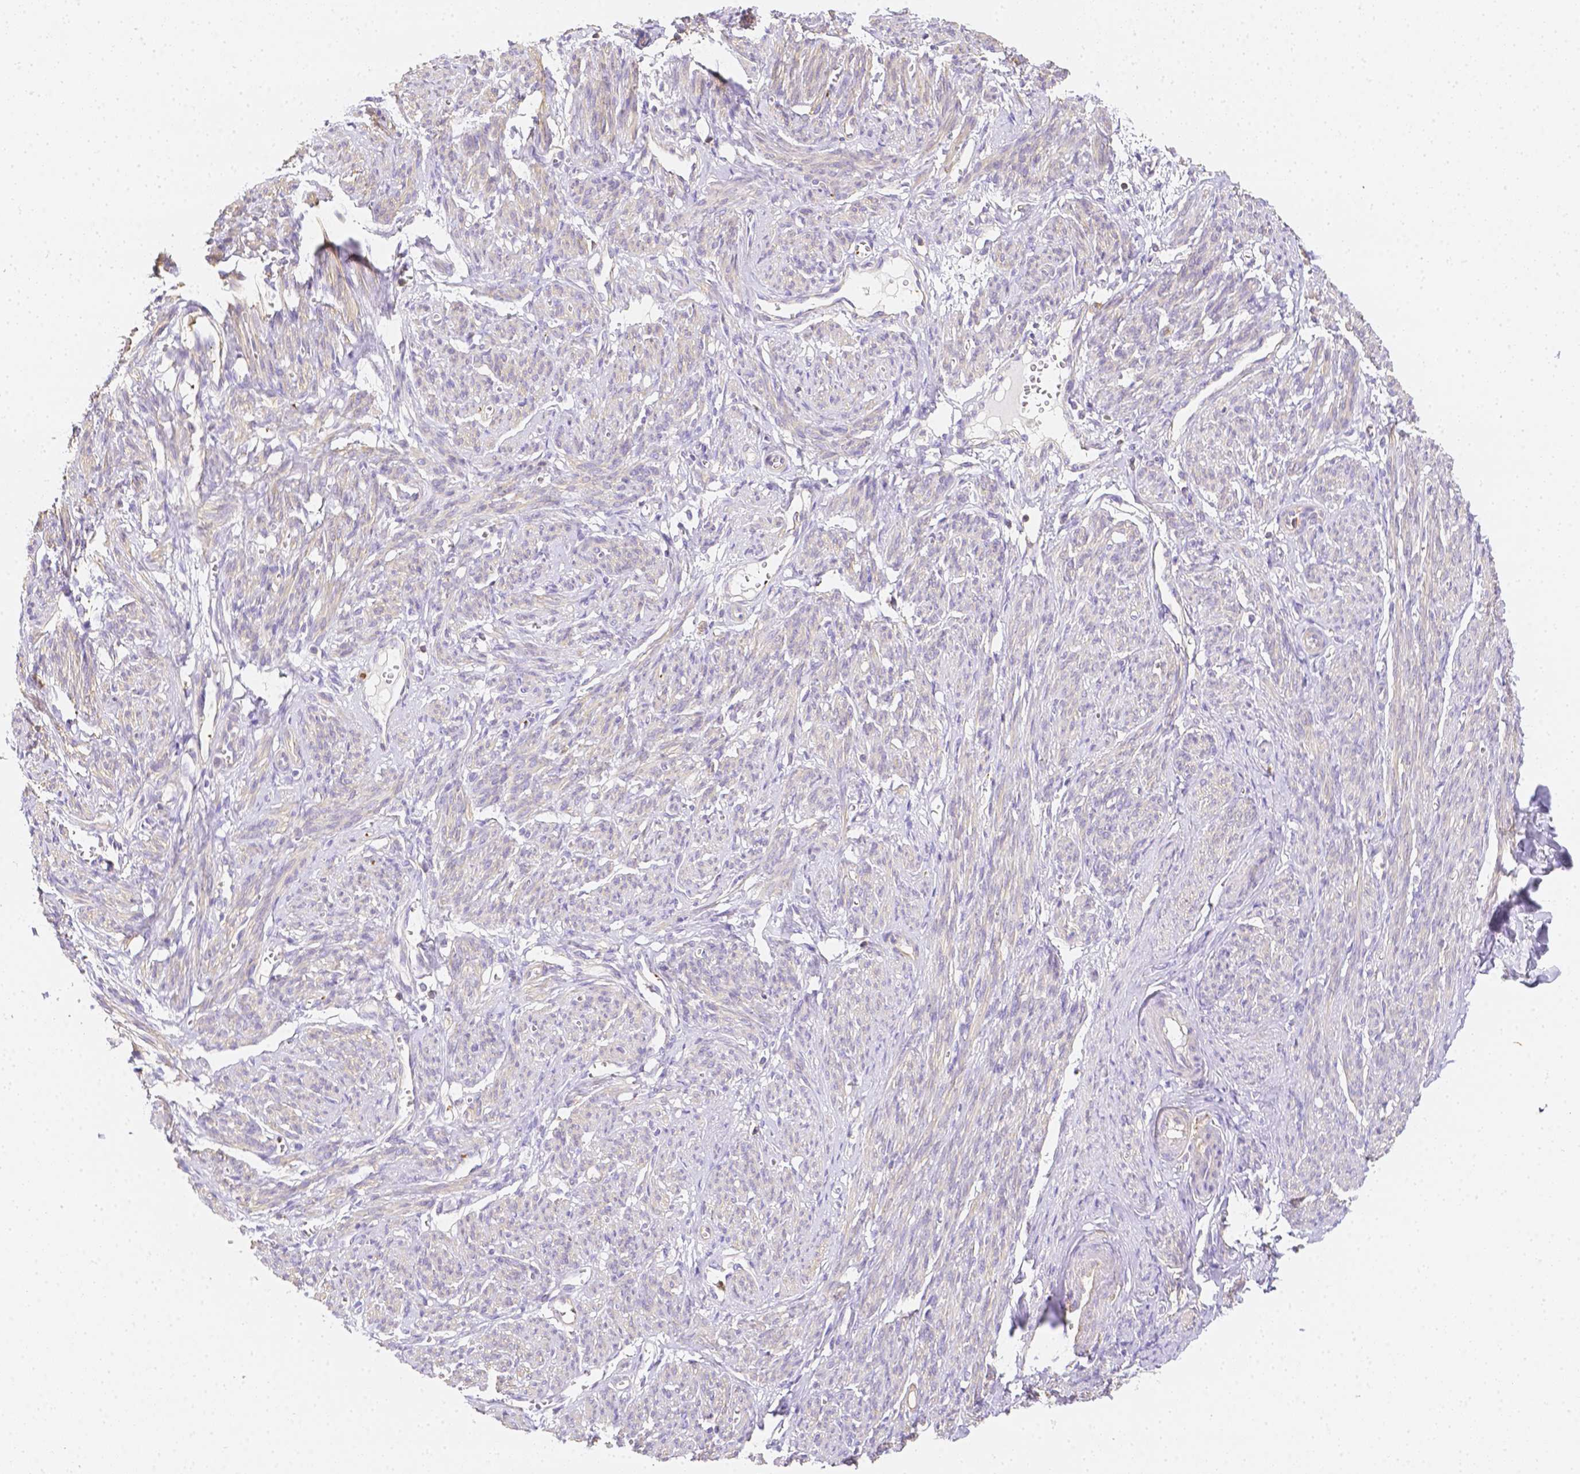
{"staining": {"intensity": "weak", "quantity": "25%-75%", "location": "cytoplasmic/membranous"}, "tissue": "smooth muscle", "cell_type": "Smooth muscle cells", "image_type": "normal", "snomed": [{"axis": "morphology", "description": "Normal tissue, NOS"}, {"axis": "topography", "description": "Smooth muscle"}], "caption": "A low amount of weak cytoplasmic/membranous positivity is present in about 25%-75% of smooth muscle cells in normal smooth muscle.", "gene": "ASAH2B", "patient": {"sex": "female", "age": 65}}